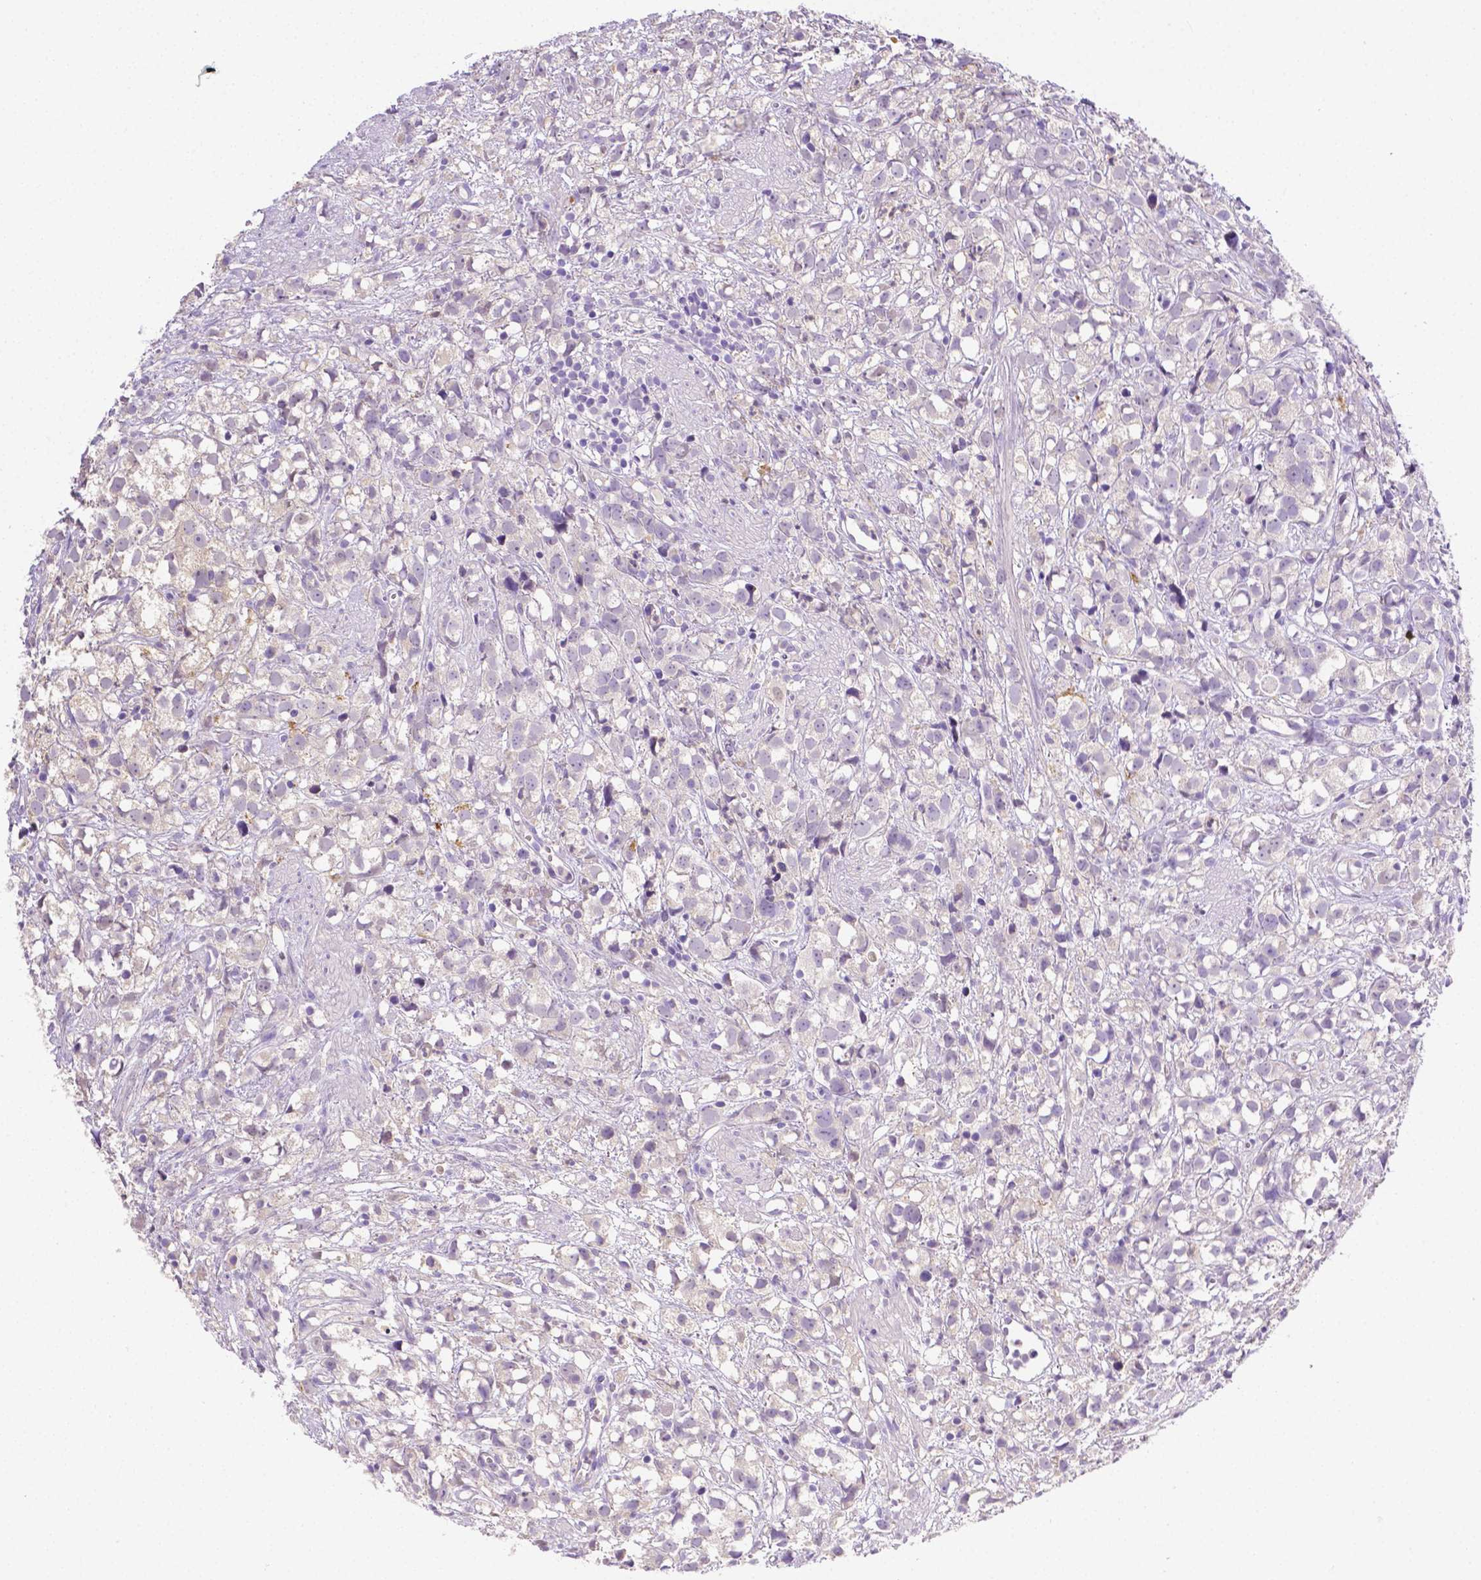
{"staining": {"intensity": "negative", "quantity": "none", "location": "none"}, "tissue": "prostate cancer", "cell_type": "Tumor cells", "image_type": "cancer", "snomed": [{"axis": "morphology", "description": "Adenocarcinoma, High grade"}, {"axis": "topography", "description": "Prostate"}], "caption": "Human prostate cancer stained for a protein using immunohistochemistry shows no staining in tumor cells.", "gene": "NXPH2", "patient": {"sex": "male", "age": 68}}